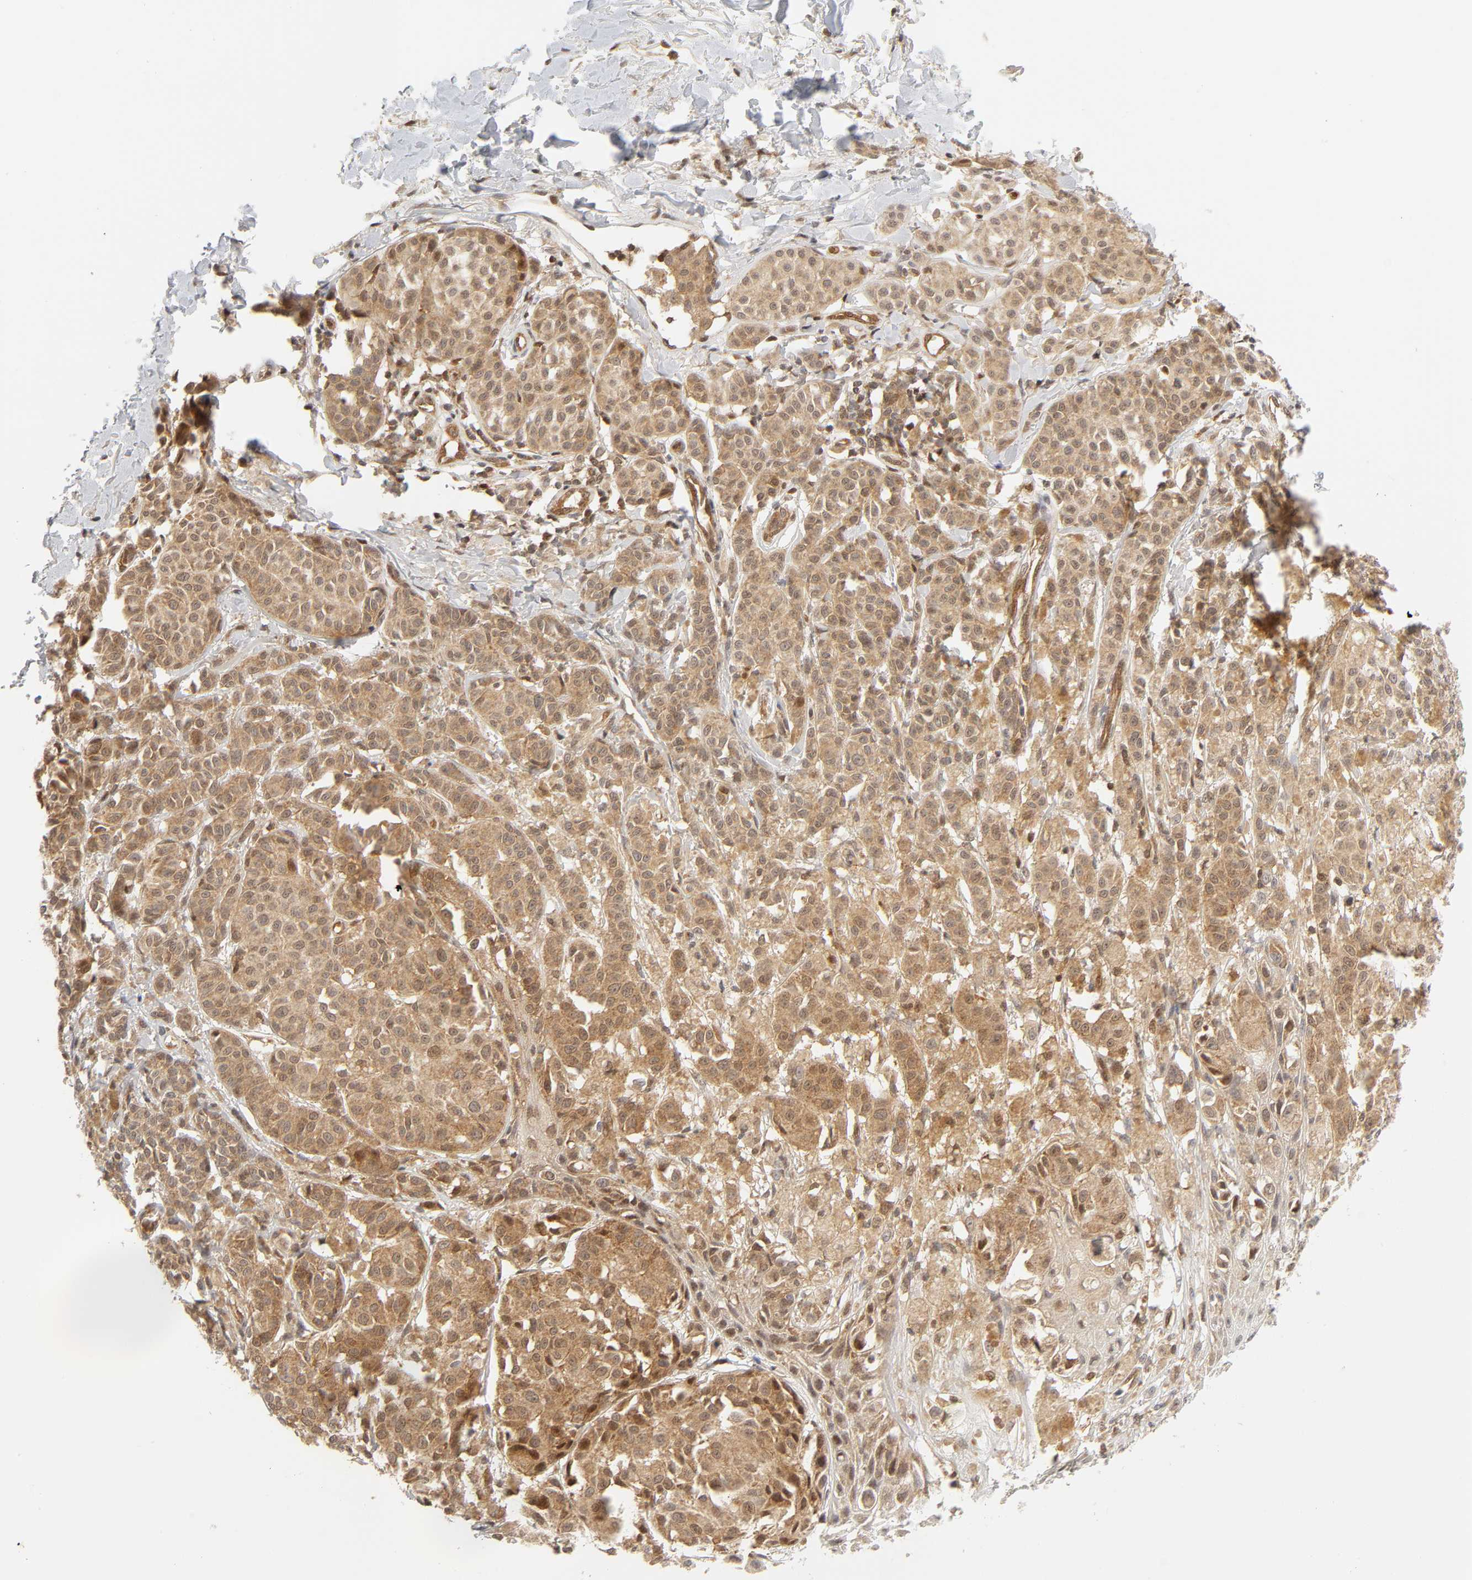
{"staining": {"intensity": "weak", "quantity": ">75%", "location": "cytoplasmic/membranous,nuclear"}, "tissue": "melanoma", "cell_type": "Tumor cells", "image_type": "cancer", "snomed": [{"axis": "morphology", "description": "Malignant melanoma, NOS"}, {"axis": "topography", "description": "Skin"}], "caption": "Approximately >75% of tumor cells in human malignant melanoma display weak cytoplasmic/membranous and nuclear protein staining as visualized by brown immunohistochemical staining.", "gene": "CDC37", "patient": {"sex": "male", "age": 76}}